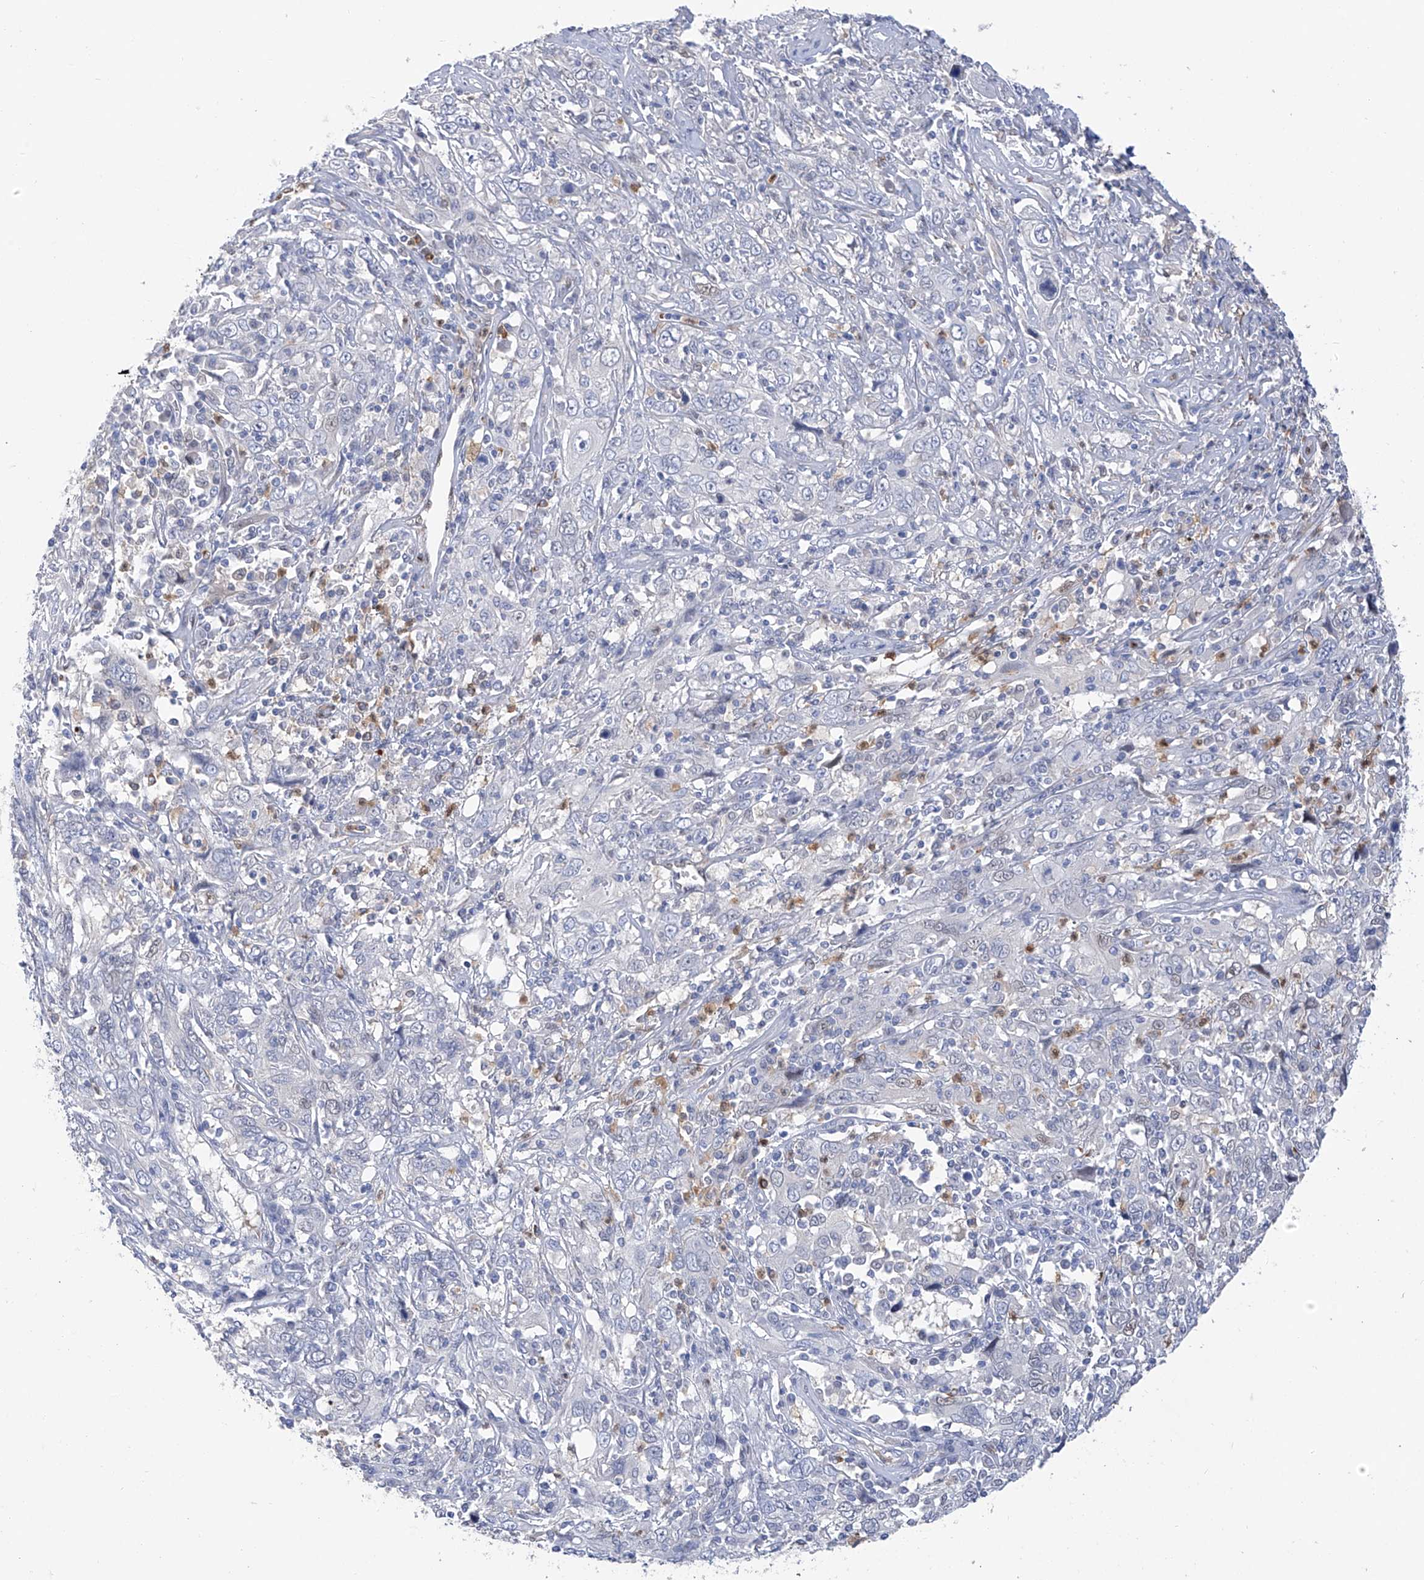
{"staining": {"intensity": "negative", "quantity": "none", "location": "none"}, "tissue": "cervical cancer", "cell_type": "Tumor cells", "image_type": "cancer", "snomed": [{"axis": "morphology", "description": "Squamous cell carcinoma, NOS"}, {"axis": "topography", "description": "Cervix"}], "caption": "Immunohistochemistry photomicrograph of cervical cancer (squamous cell carcinoma) stained for a protein (brown), which reveals no positivity in tumor cells. (DAB immunohistochemistry (IHC) visualized using brightfield microscopy, high magnification).", "gene": "PHF20", "patient": {"sex": "female", "age": 46}}